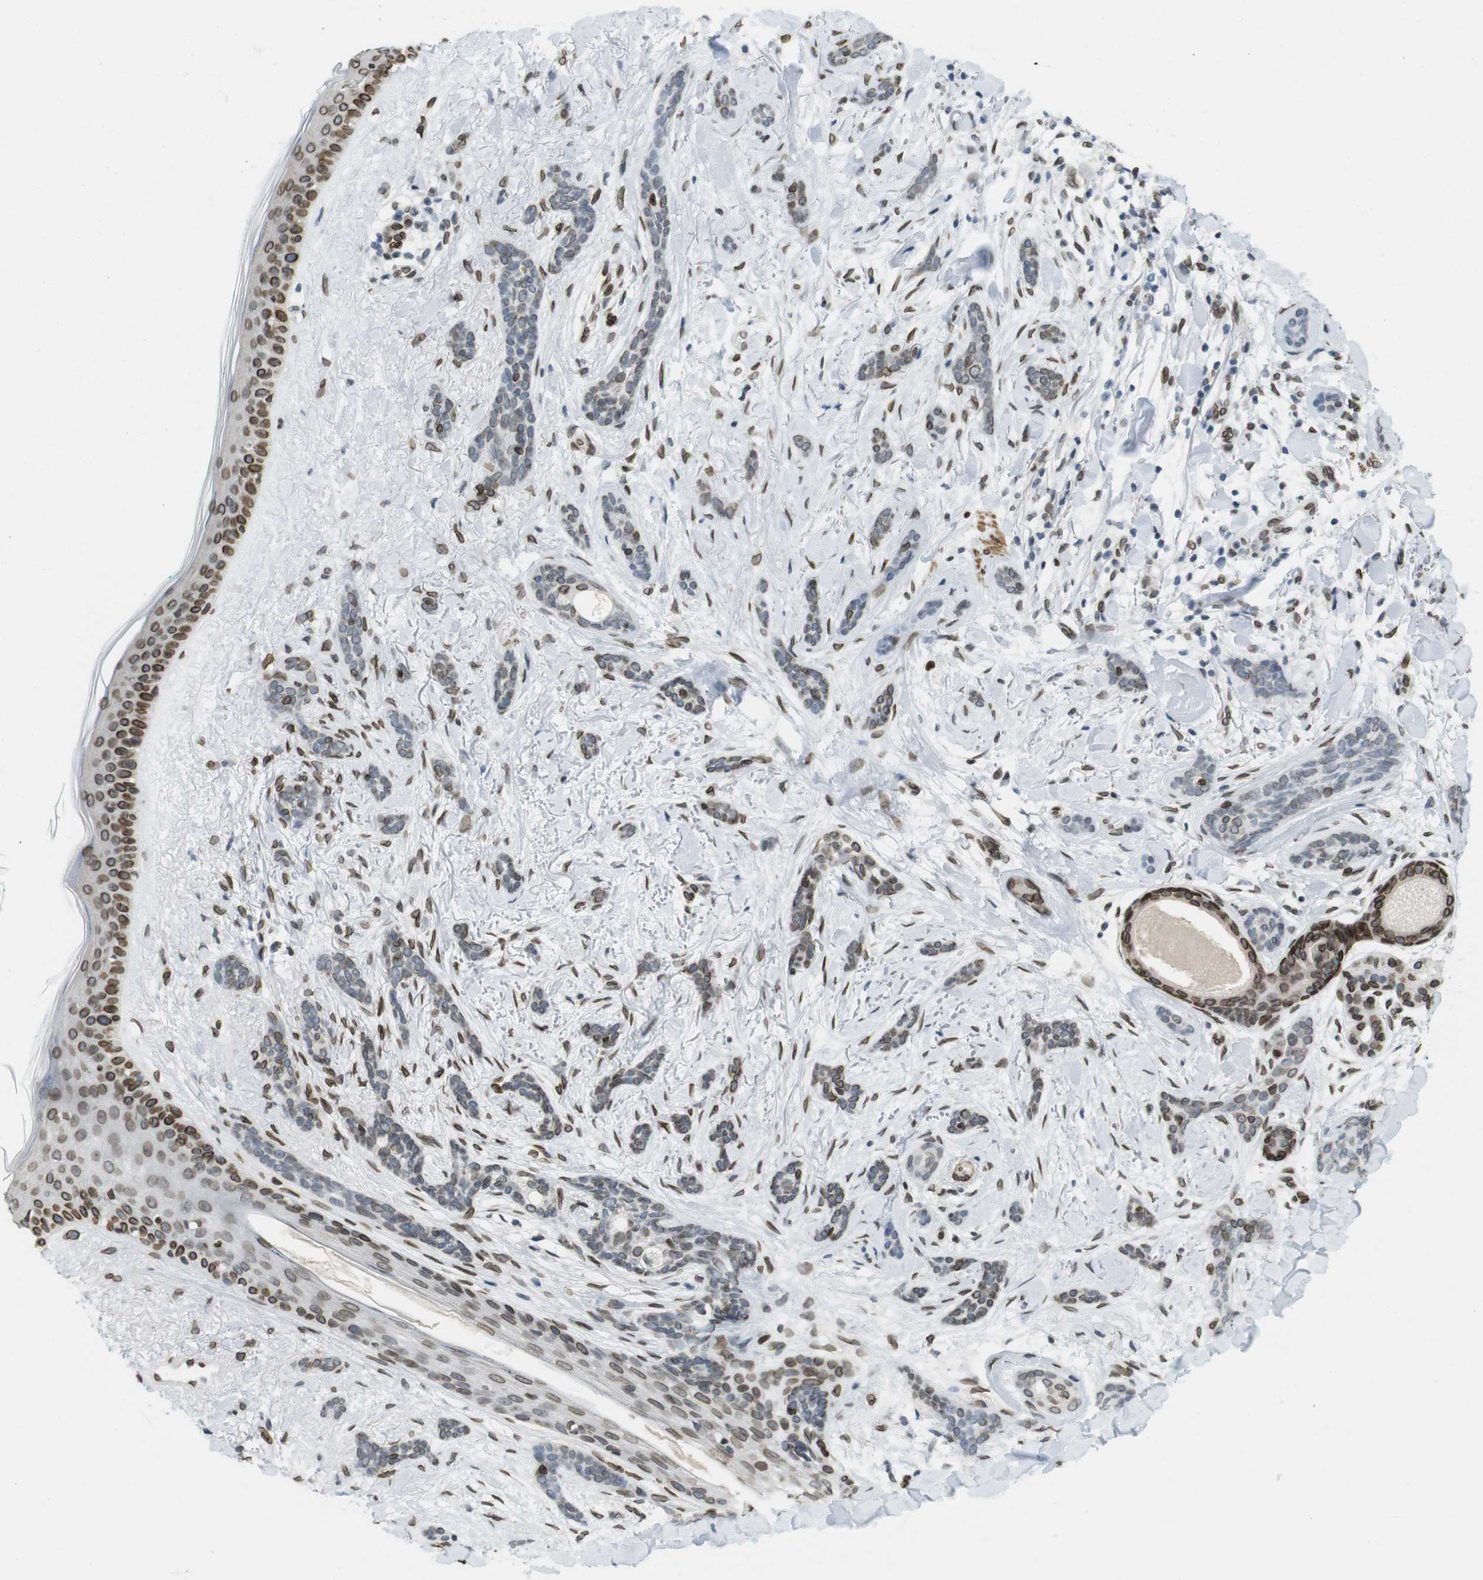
{"staining": {"intensity": "moderate", "quantity": "<25%", "location": "cytoplasmic/membranous,nuclear"}, "tissue": "skin cancer", "cell_type": "Tumor cells", "image_type": "cancer", "snomed": [{"axis": "morphology", "description": "Basal cell carcinoma"}, {"axis": "morphology", "description": "Adnexal tumor, benign"}, {"axis": "topography", "description": "Skin"}], "caption": "Immunohistochemical staining of human benign adnexal tumor (skin) reveals low levels of moderate cytoplasmic/membranous and nuclear staining in about <25% of tumor cells.", "gene": "ARL6IP6", "patient": {"sex": "female", "age": 42}}